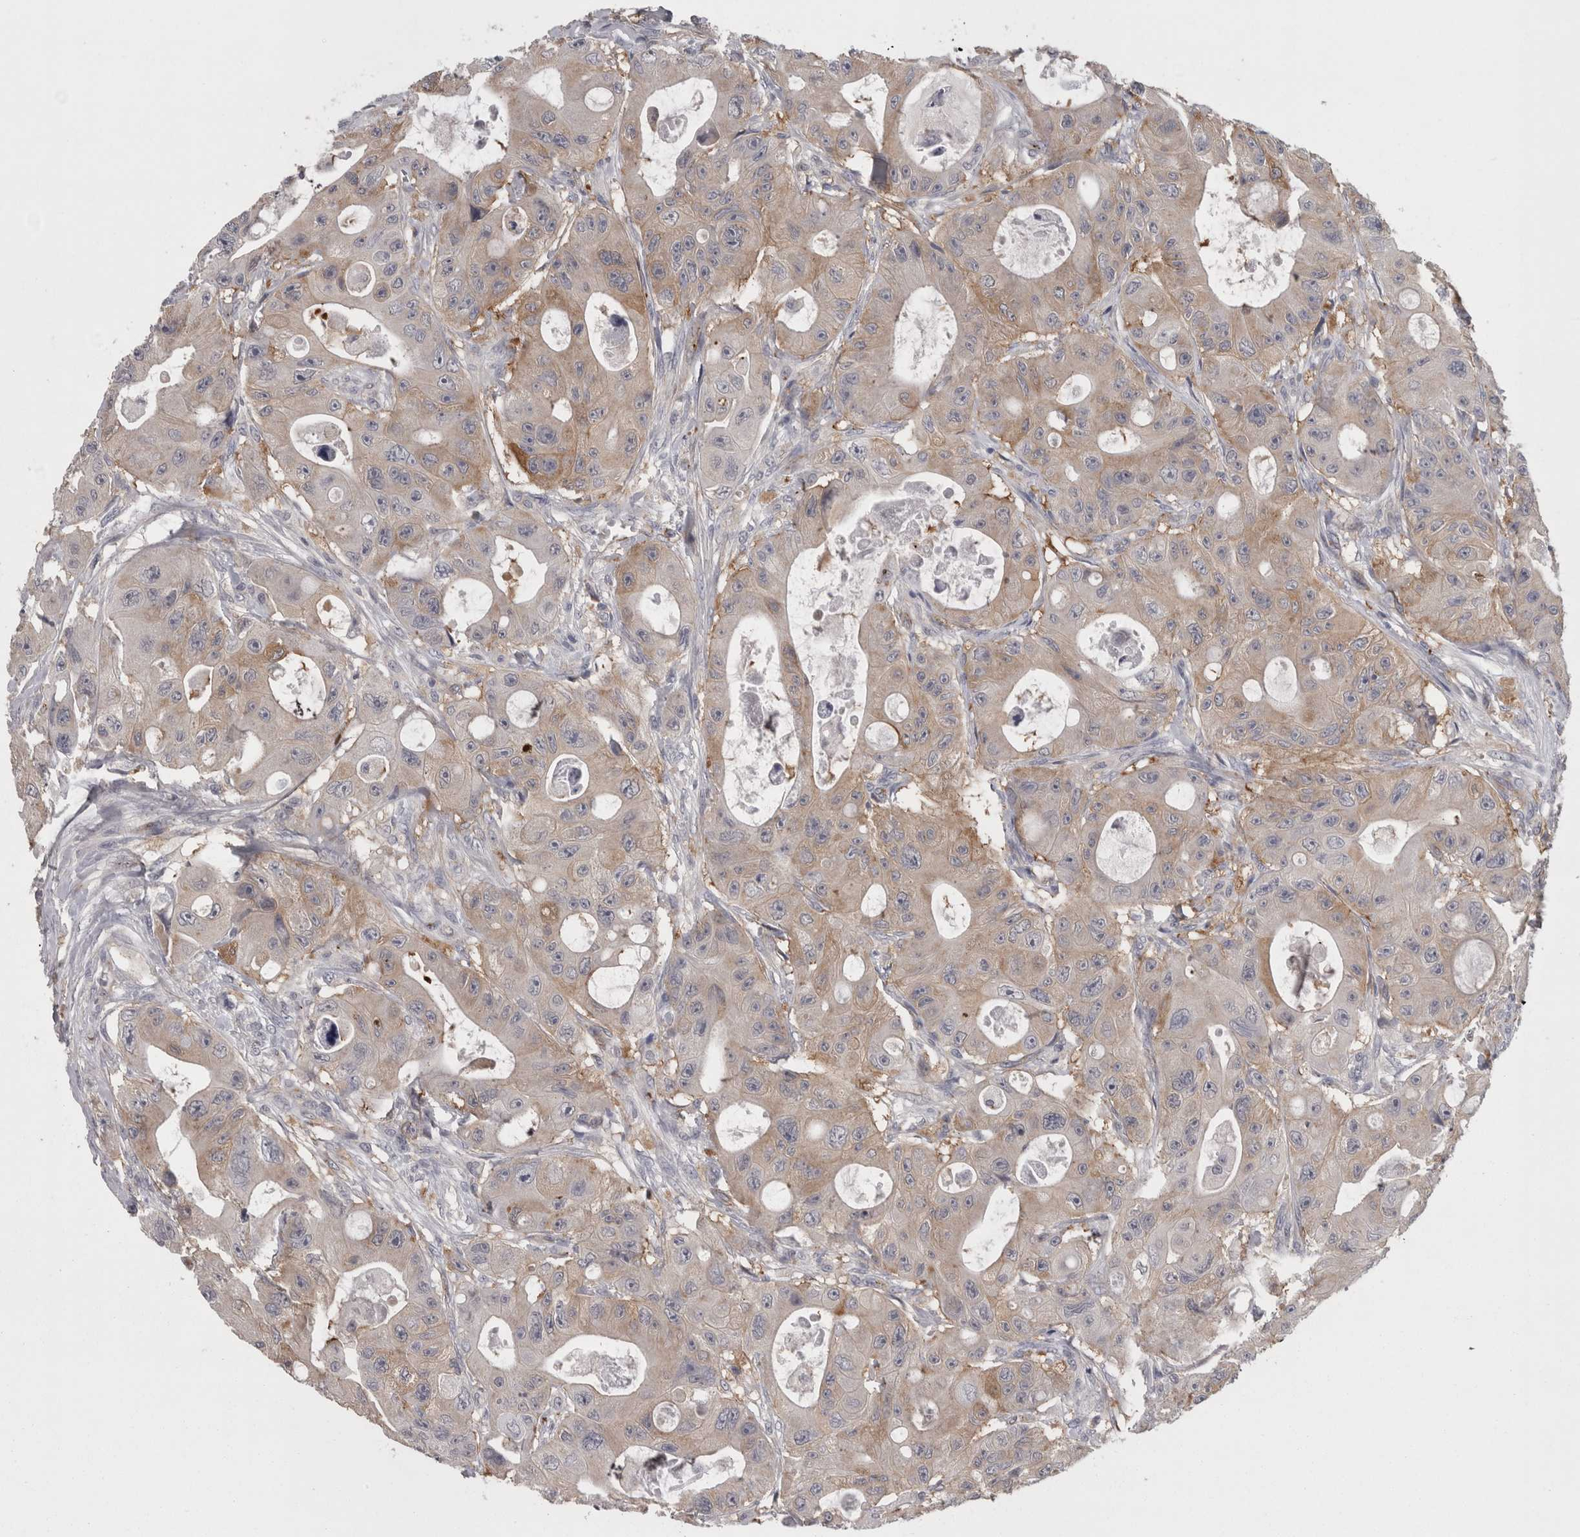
{"staining": {"intensity": "weak", "quantity": "25%-75%", "location": "cytoplasmic/membranous"}, "tissue": "colorectal cancer", "cell_type": "Tumor cells", "image_type": "cancer", "snomed": [{"axis": "morphology", "description": "Adenocarcinoma, NOS"}, {"axis": "topography", "description": "Colon"}], "caption": "Colorectal cancer stained for a protein shows weak cytoplasmic/membranous positivity in tumor cells.", "gene": "LYZL6", "patient": {"sex": "female", "age": 46}}